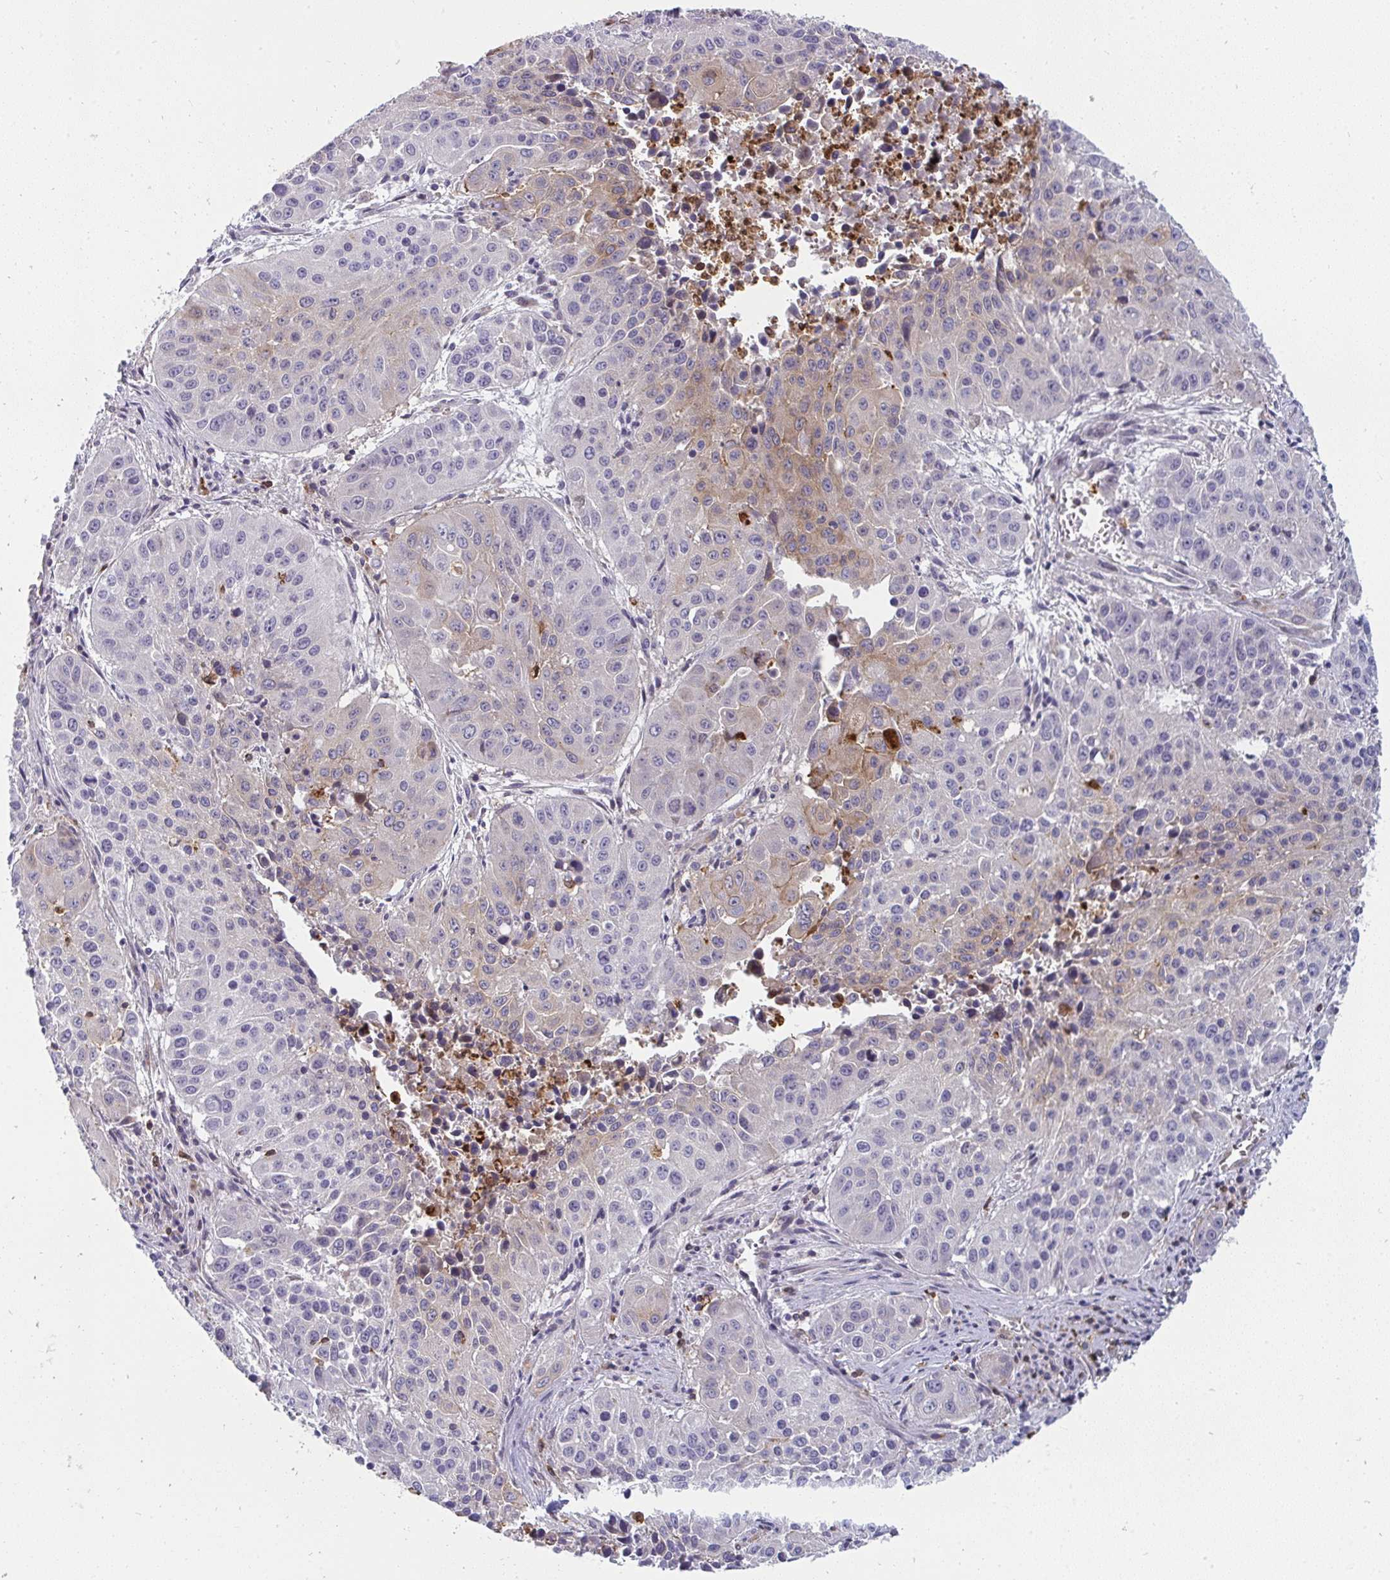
{"staining": {"intensity": "moderate", "quantity": "<25%", "location": "cytoplasmic/membranous"}, "tissue": "lung cancer", "cell_type": "Tumor cells", "image_type": "cancer", "snomed": [{"axis": "morphology", "description": "Squamous cell carcinoma, NOS"}, {"axis": "topography", "description": "Lung"}], "caption": "Moderate cytoplasmic/membranous protein expression is identified in about <25% of tumor cells in lung squamous cell carcinoma.", "gene": "CSF3R", "patient": {"sex": "female", "age": 61}}